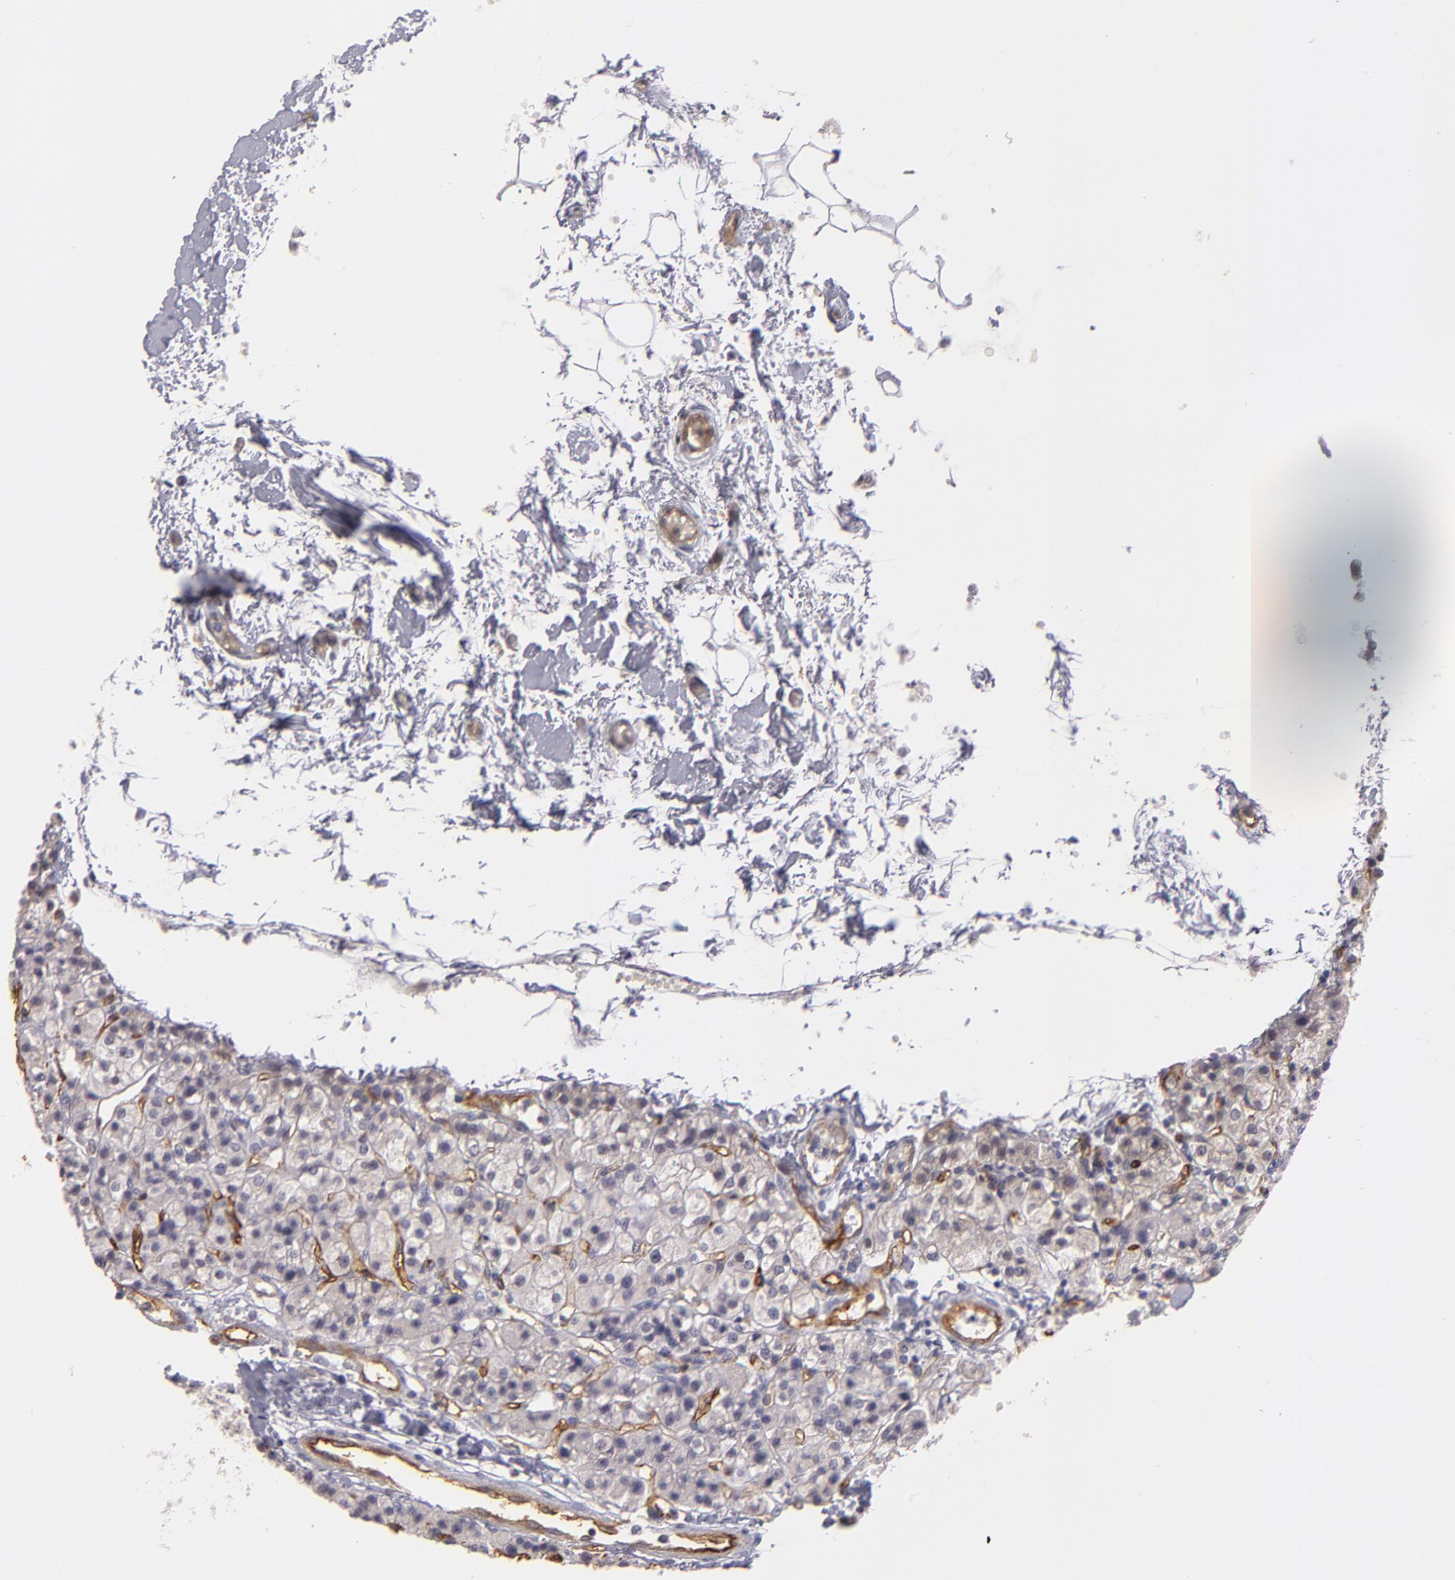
{"staining": {"intensity": "negative", "quantity": "none", "location": "none"}, "tissue": "parathyroid gland", "cell_type": "Glandular cells", "image_type": "normal", "snomed": [{"axis": "morphology", "description": "Normal tissue, NOS"}, {"axis": "topography", "description": "Parathyroid gland"}], "caption": "IHC photomicrograph of benign parathyroid gland stained for a protein (brown), which reveals no positivity in glandular cells.", "gene": "THBD", "patient": {"sex": "female", "age": 58}}